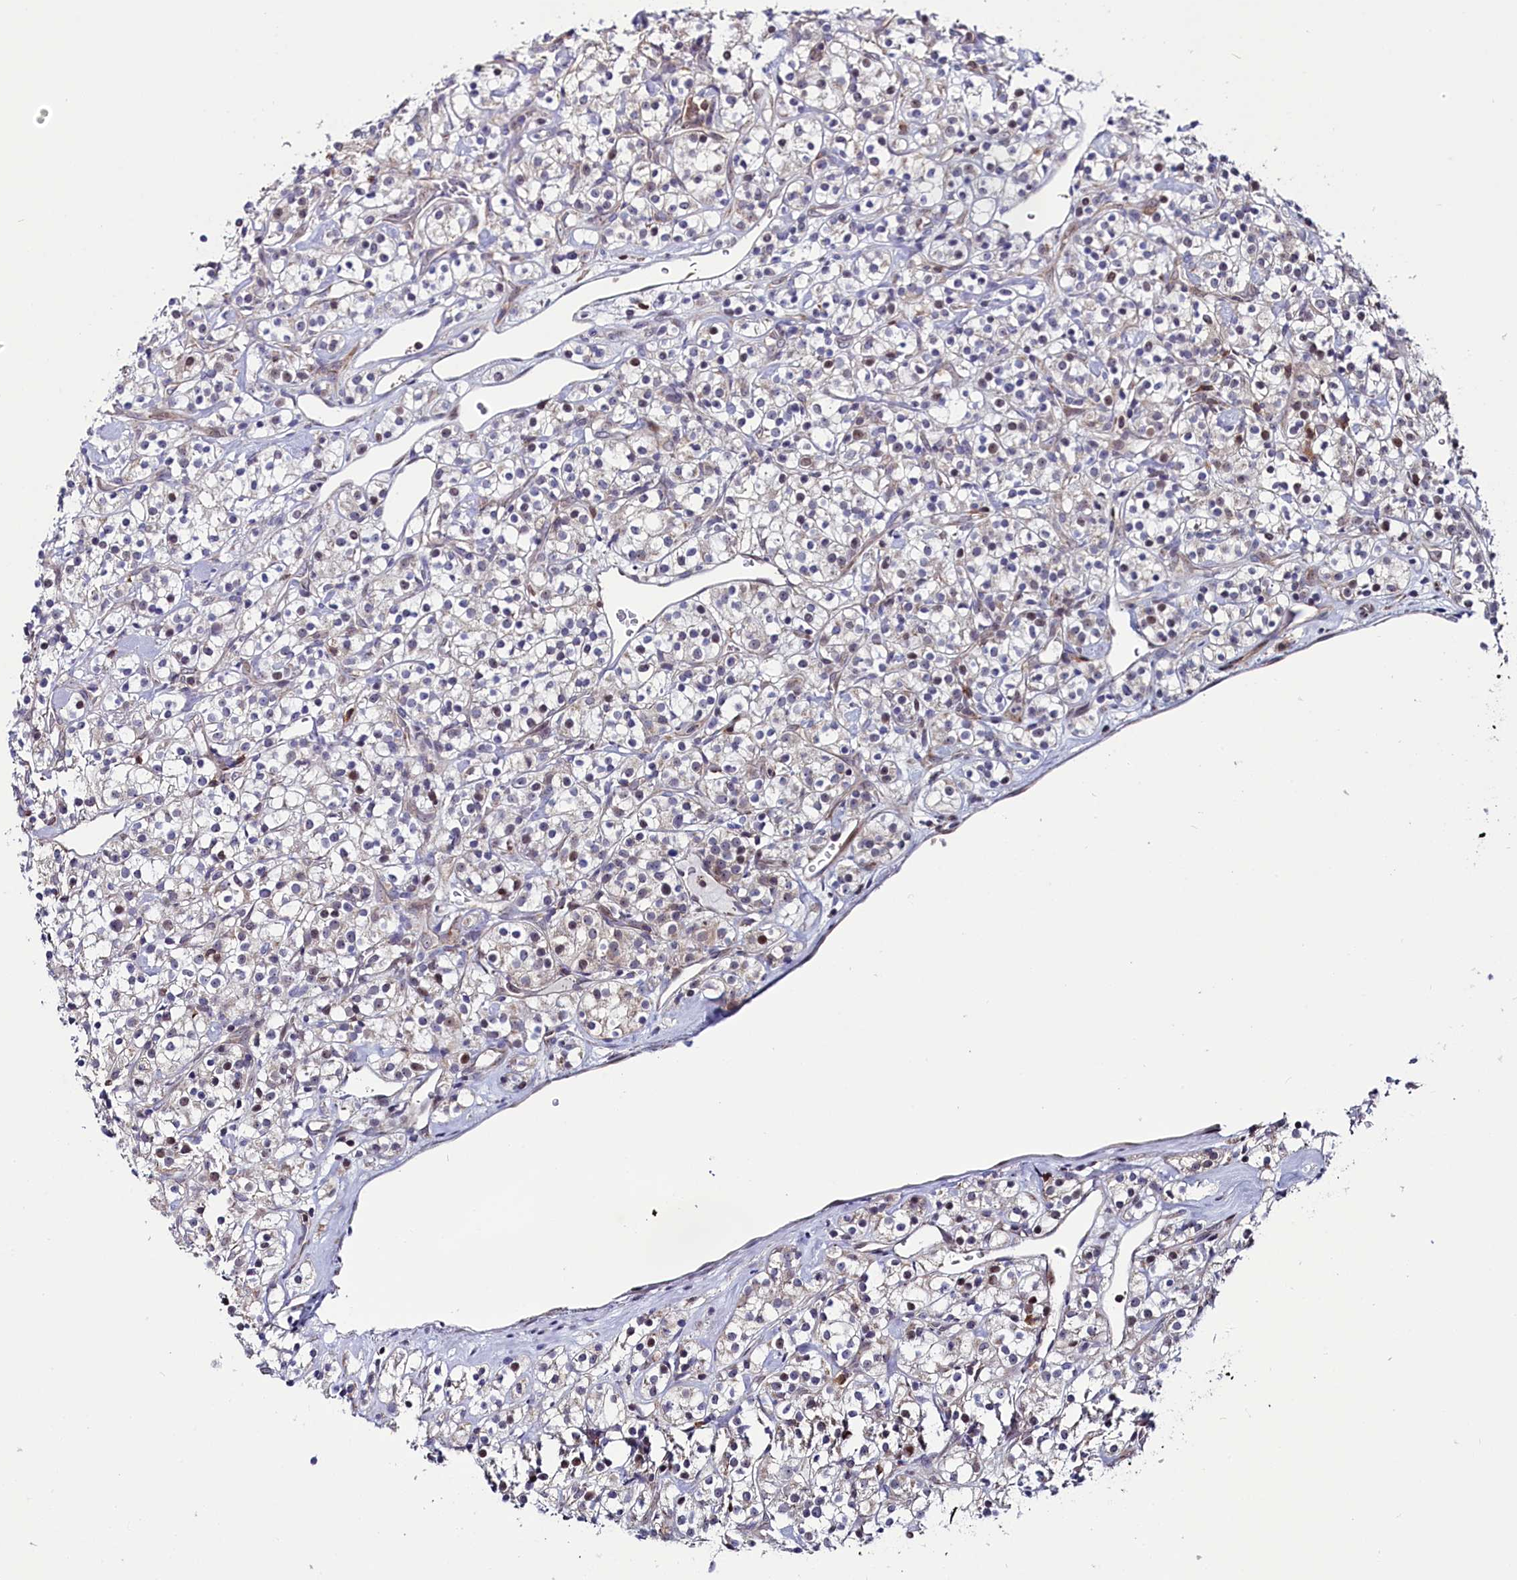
{"staining": {"intensity": "negative", "quantity": "none", "location": "none"}, "tissue": "renal cancer", "cell_type": "Tumor cells", "image_type": "cancer", "snomed": [{"axis": "morphology", "description": "Adenocarcinoma, NOS"}, {"axis": "topography", "description": "Kidney"}], "caption": "Tumor cells show no significant staining in adenocarcinoma (renal).", "gene": "CIAPIN1", "patient": {"sex": "male", "age": 77}}